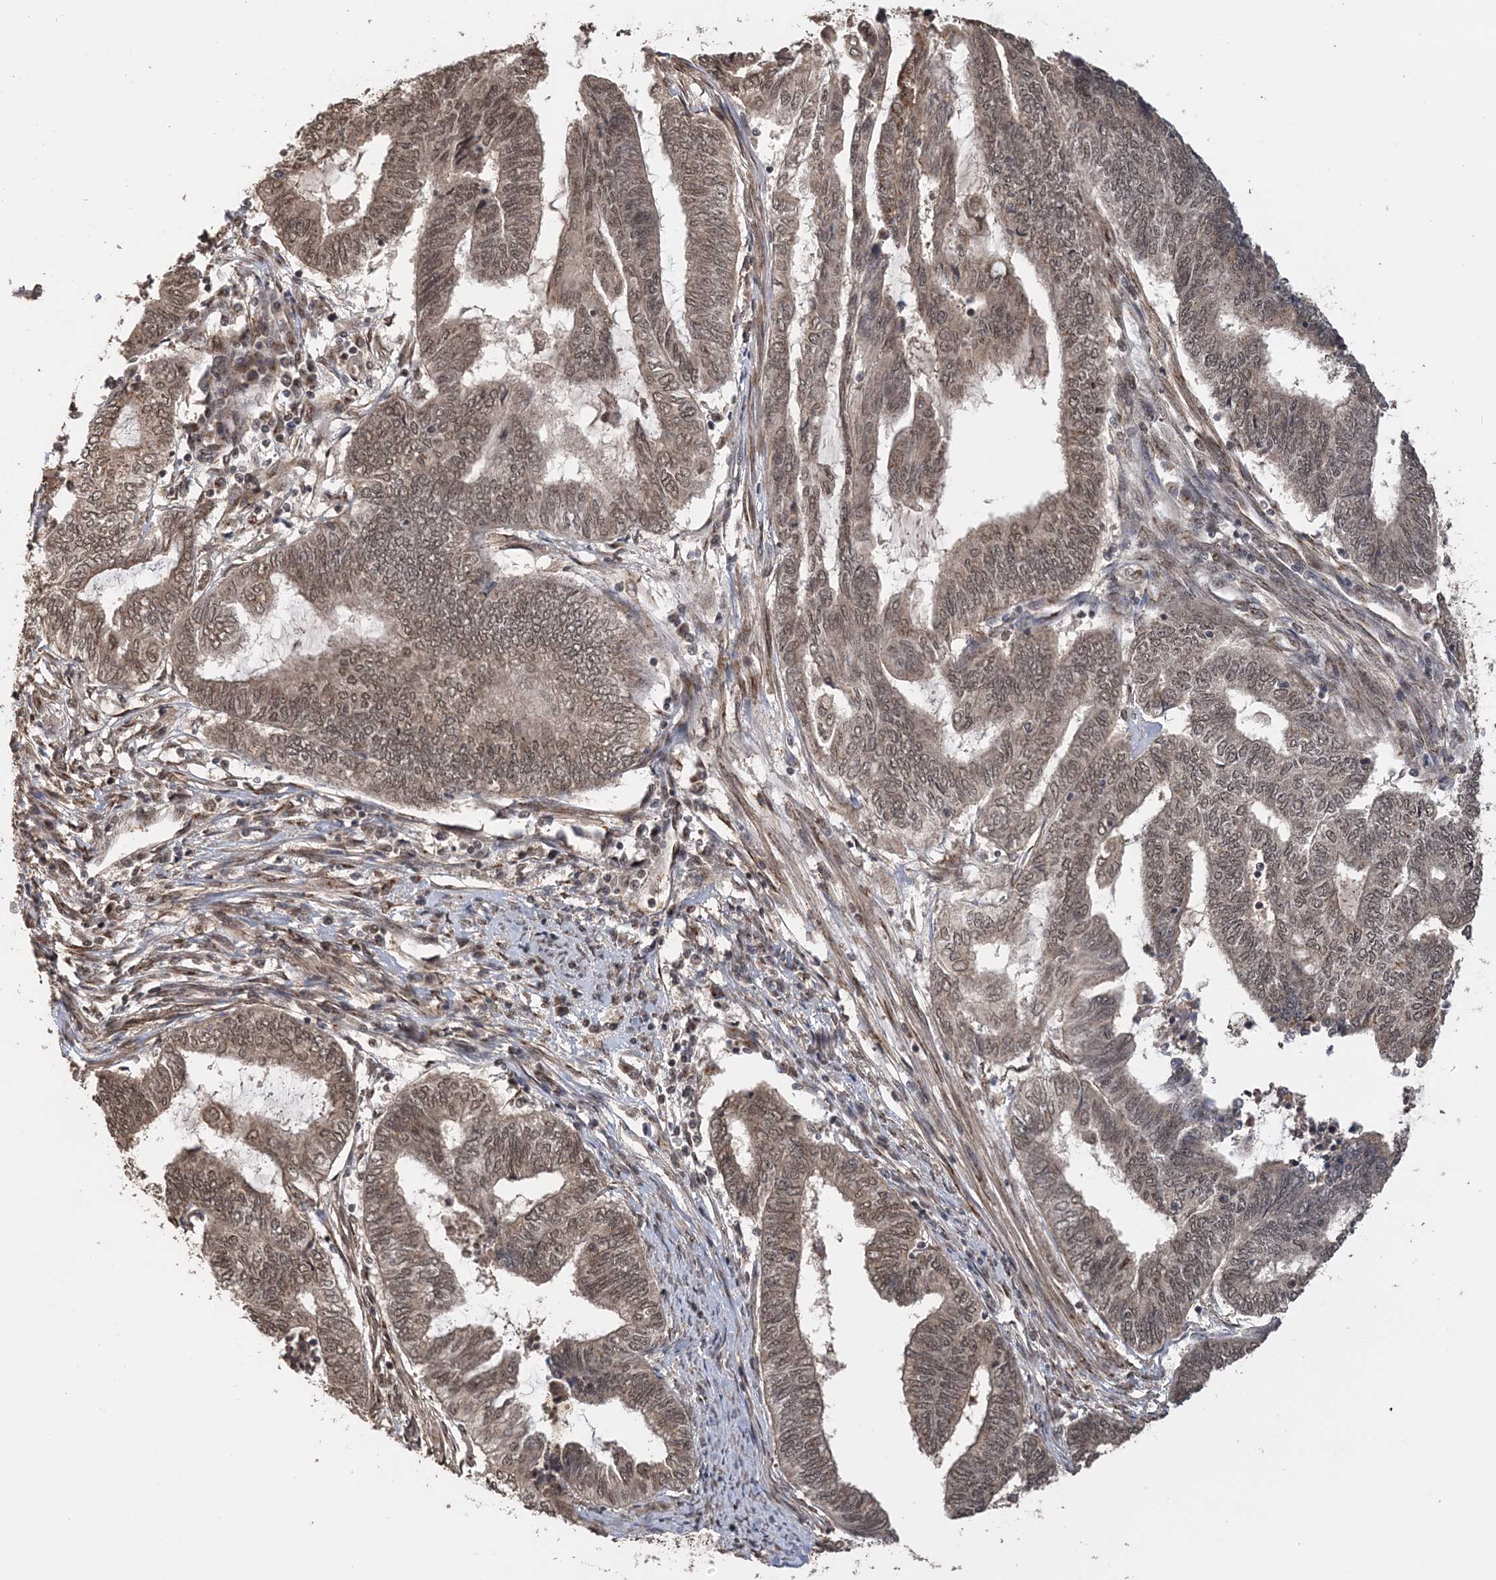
{"staining": {"intensity": "moderate", "quantity": ">75%", "location": "nuclear"}, "tissue": "endometrial cancer", "cell_type": "Tumor cells", "image_type": "cancer", "snomed": [{"axis": "morphology", "description": "Adenocarcinoma, NOS"}, {"axis": "topography", "description": "Uterus"}, {"axis": "topography", "description": "Endometrium"}], "caption": "Immunohistochemical staining of endometrial cancer demonstrates moderate nuclear protein positivity in about >75% of tumor cells.", "gene": "TSHZ2", "patient": {"sex": "female", "age": 70}}